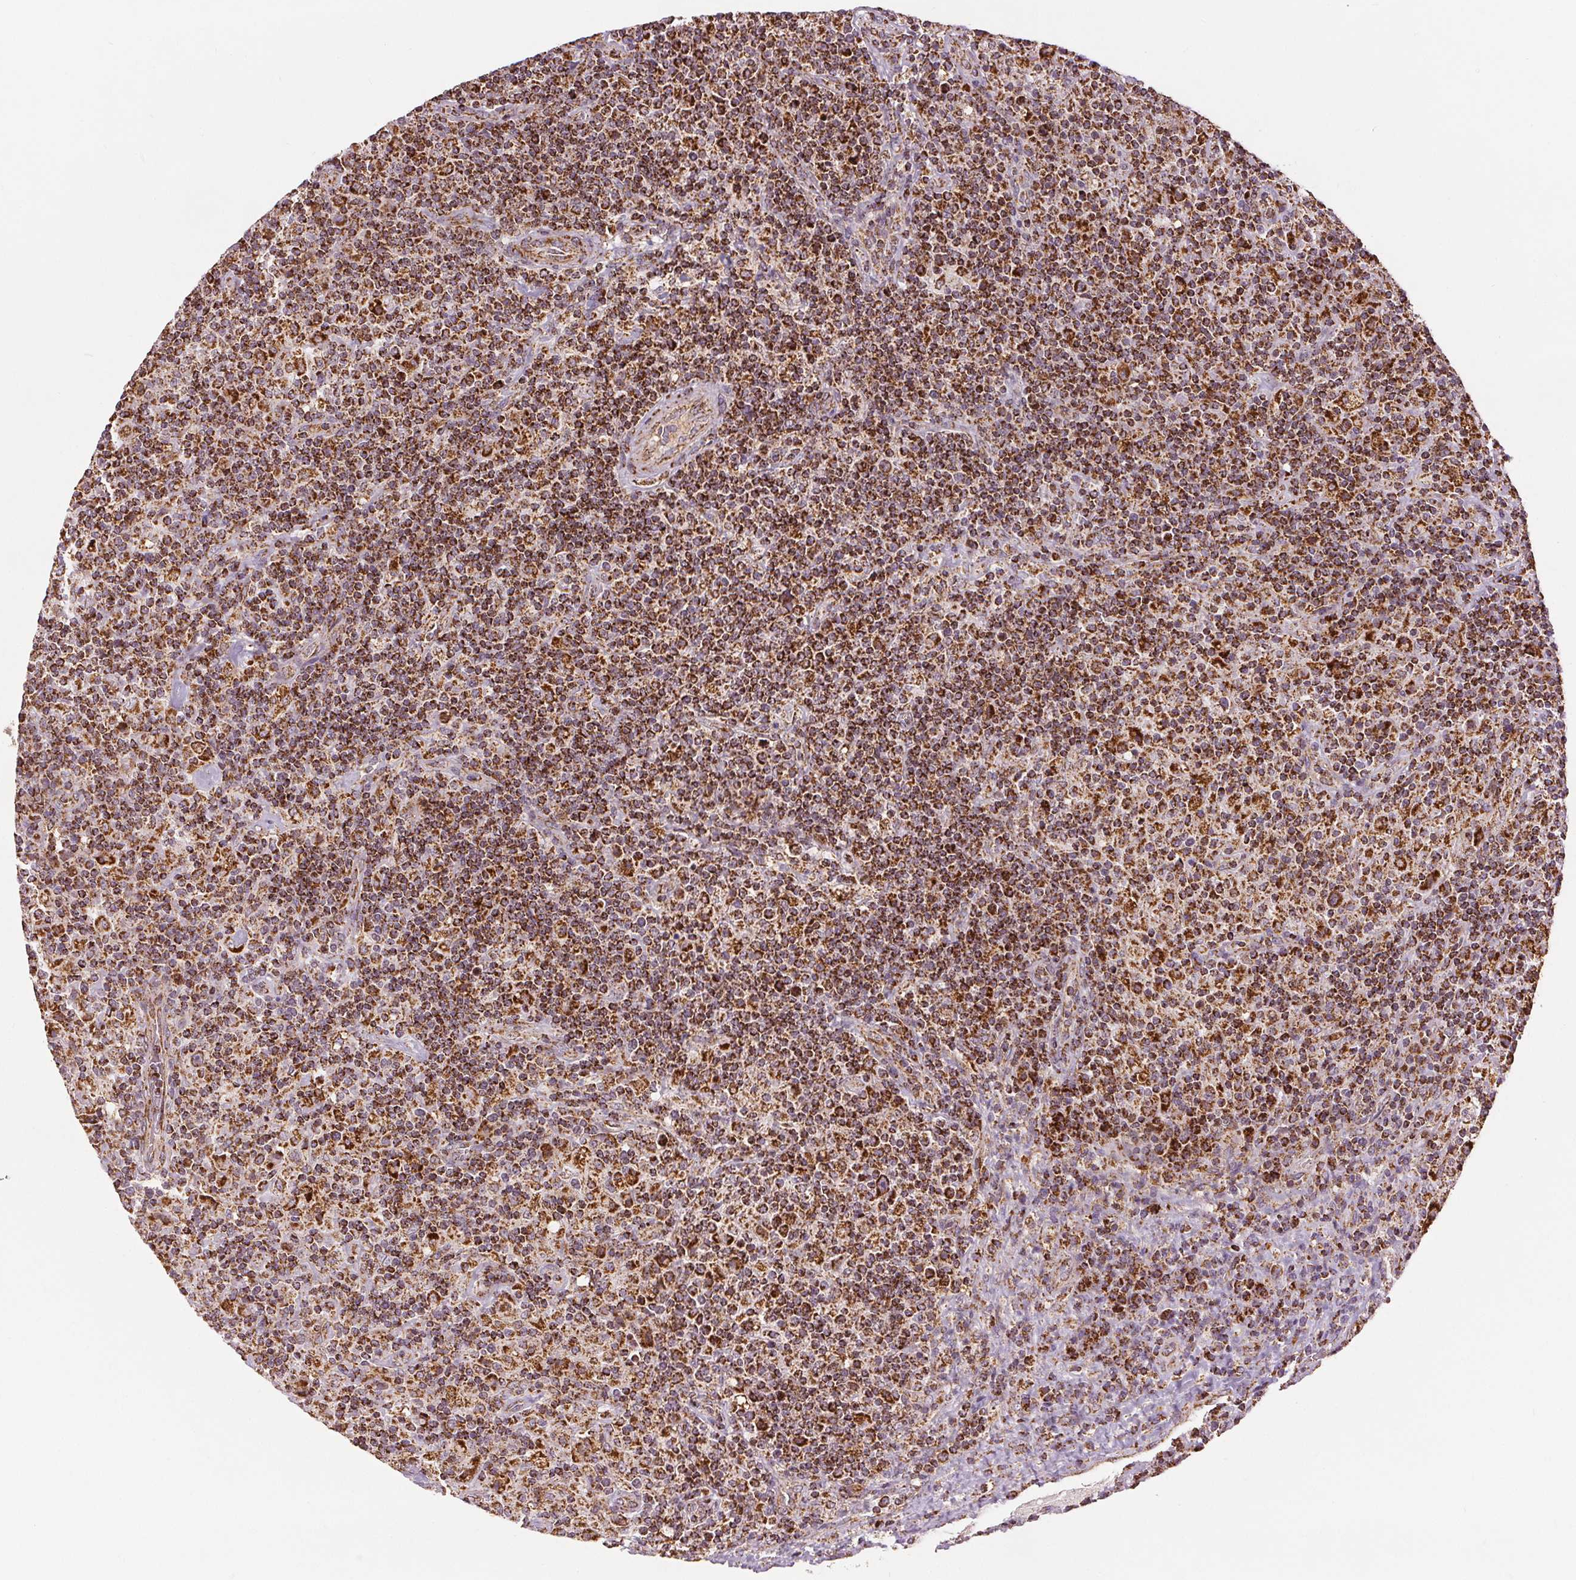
{"staining": {"intensity": "strong", "quantity": ">75%", "location": "cytoplasmic/membranous"}, "tissue": "lymphoma", "cell_type": "Tumor cells", "image_type": "cancer", "snomed": [{"axis": "morphology", "description": "Hodgkin's disease, NOS"}, {"axis": "topography", "description": "Lymph node"}], "caption": "The immunohistochemical stain shows strong cytoplasmic/membranous staining in tumor cells of lymphoma tissue. (IHC, brightfield microscopy, high magnification).", "gene": "SDHB", "patient": {"sex": "male", "age": 70}}